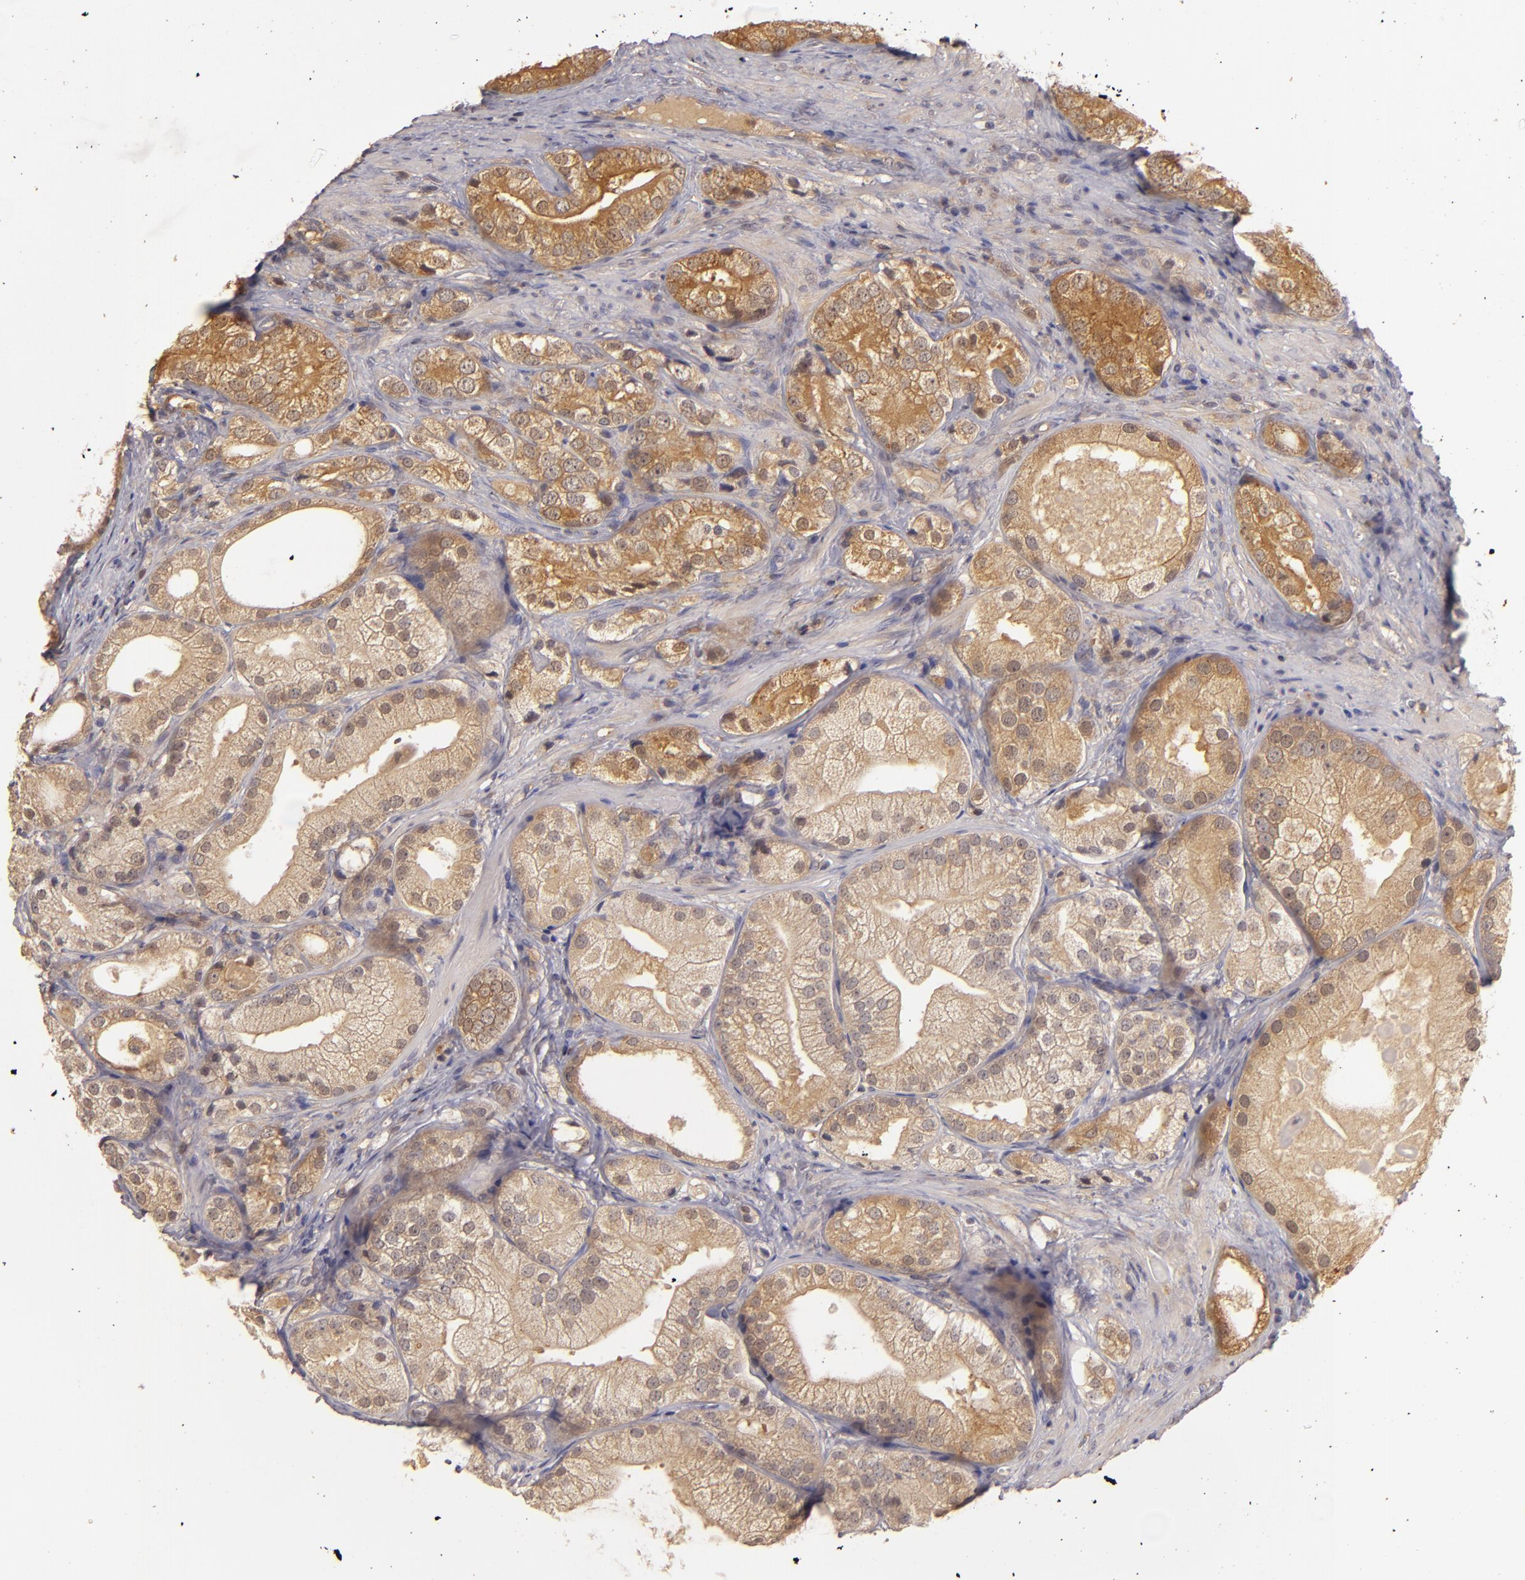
{"staining": {"intensity": "strong", "quantity": ">75%", "location": "cytoplasmic/membranous,nuclear"}, "tissue": "prostate cancer", "cell_type": "Tumor cells", "image_type": "cancer", "snomed": [{"axis": "morphology", "description": "Adenocarcinoma, Low grade"}, {"axis": "topography", "description": "Prostate"}], "caption": "Immunohistochemical staining of human prostate adenocarcinoma (low-grade) shows high levels of strong cytoplasmic/membranous and nuclear protein positivity in approximately >75% of tumor cells.", "gene": "PRKCD", "patient": {"sex": "male", "age": 69}}